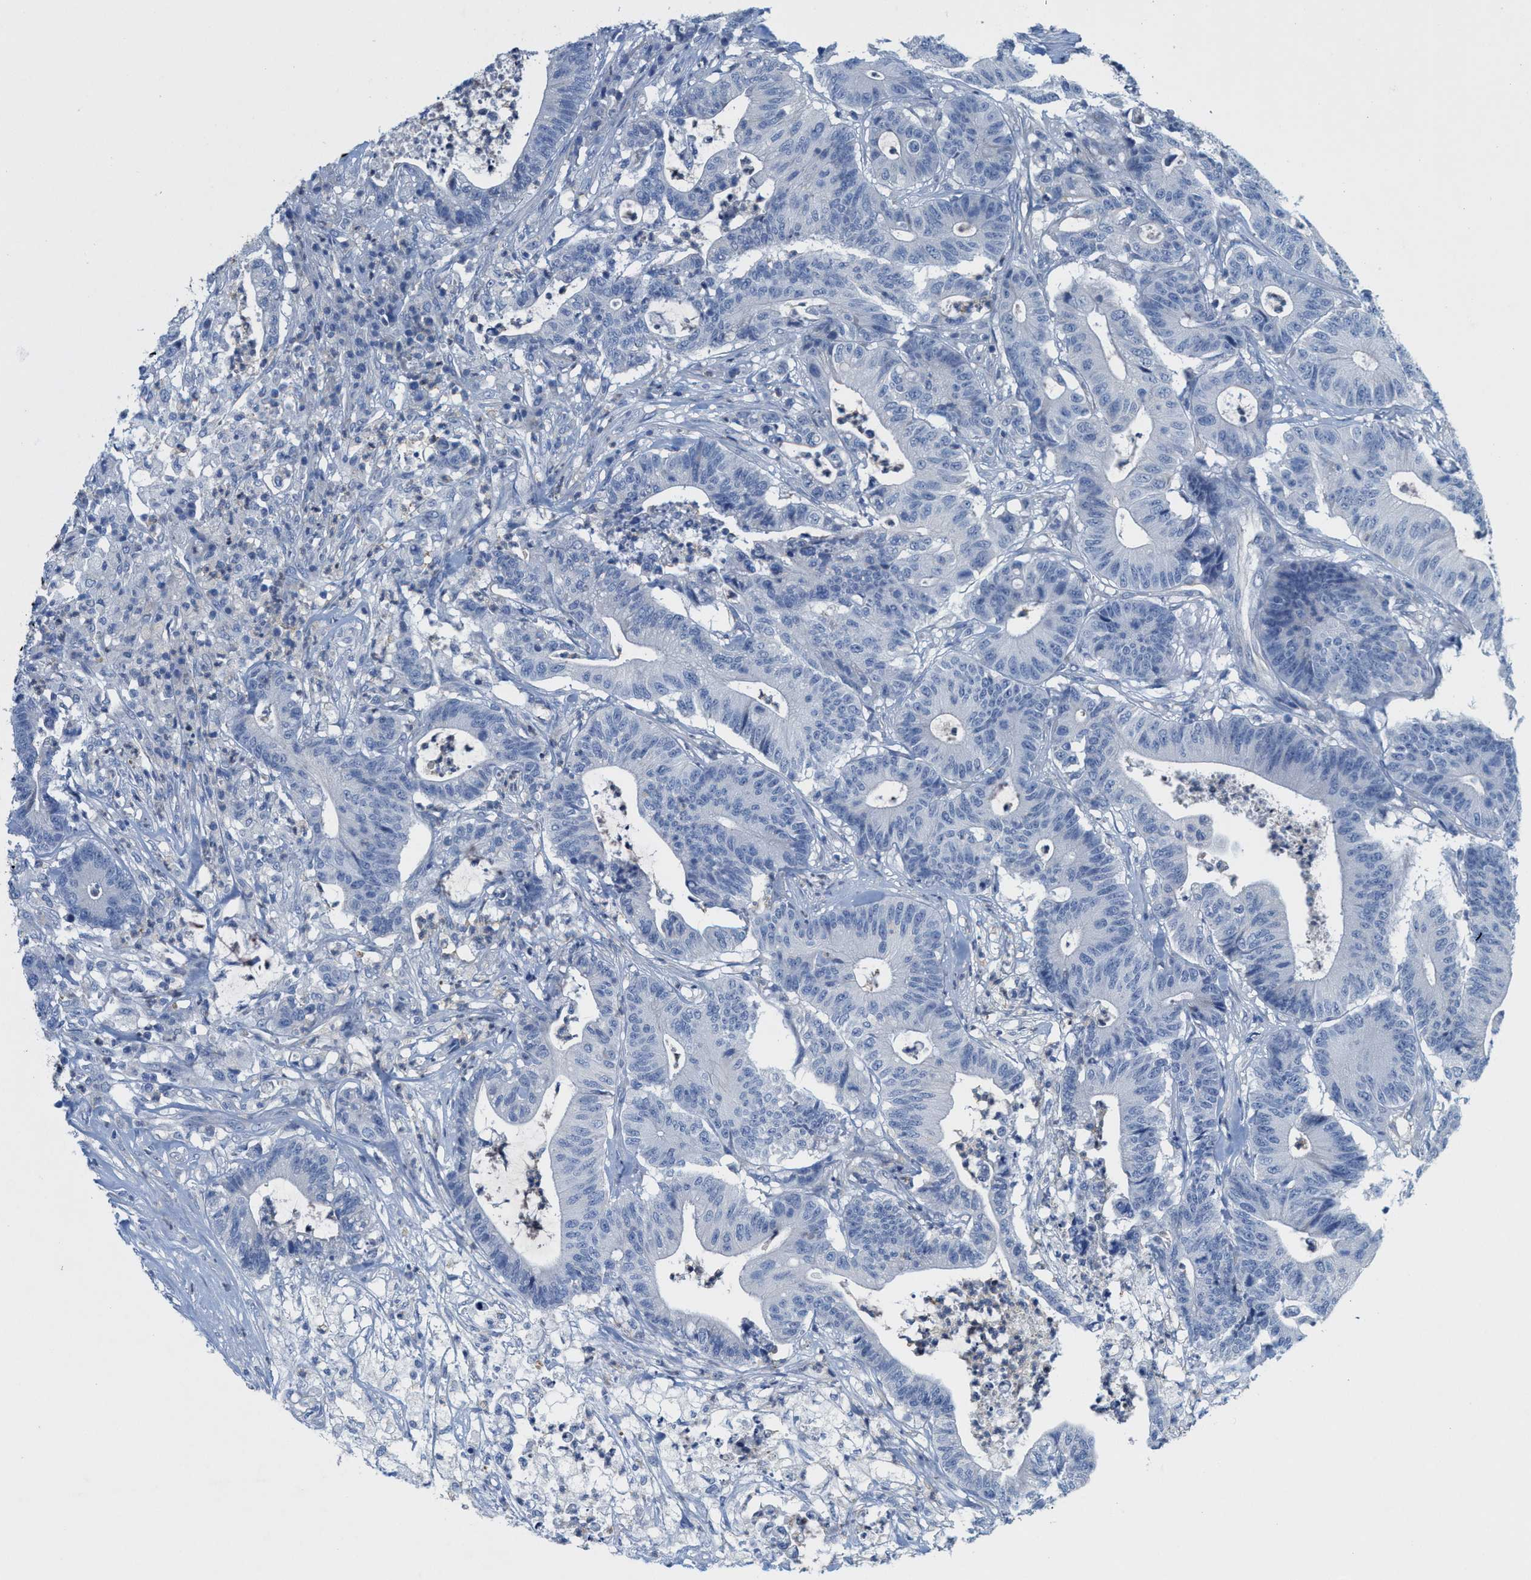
{"staining": {"intensity": "negative", "quantity": "none", "location": "none"}, "tissue": "colorectal cancer", "cell_type": "Tumor cells", "image_type": "cancer", "snomed": [{"axis": "morphology", "description": "Adenocarcinoma, NOS"}, {"axis": "topography", "description": "Colon"}], "caption": "IHC histopathology image of neoplastic tissue: human colorectal cancer (adenocarcinoma) stained with DAB (3,3'-diaminobenzidine) exhibits no significant protein staining in tumor cells.", "gene": "CPA2", "patient": {"sex": "female", "age": 84}}